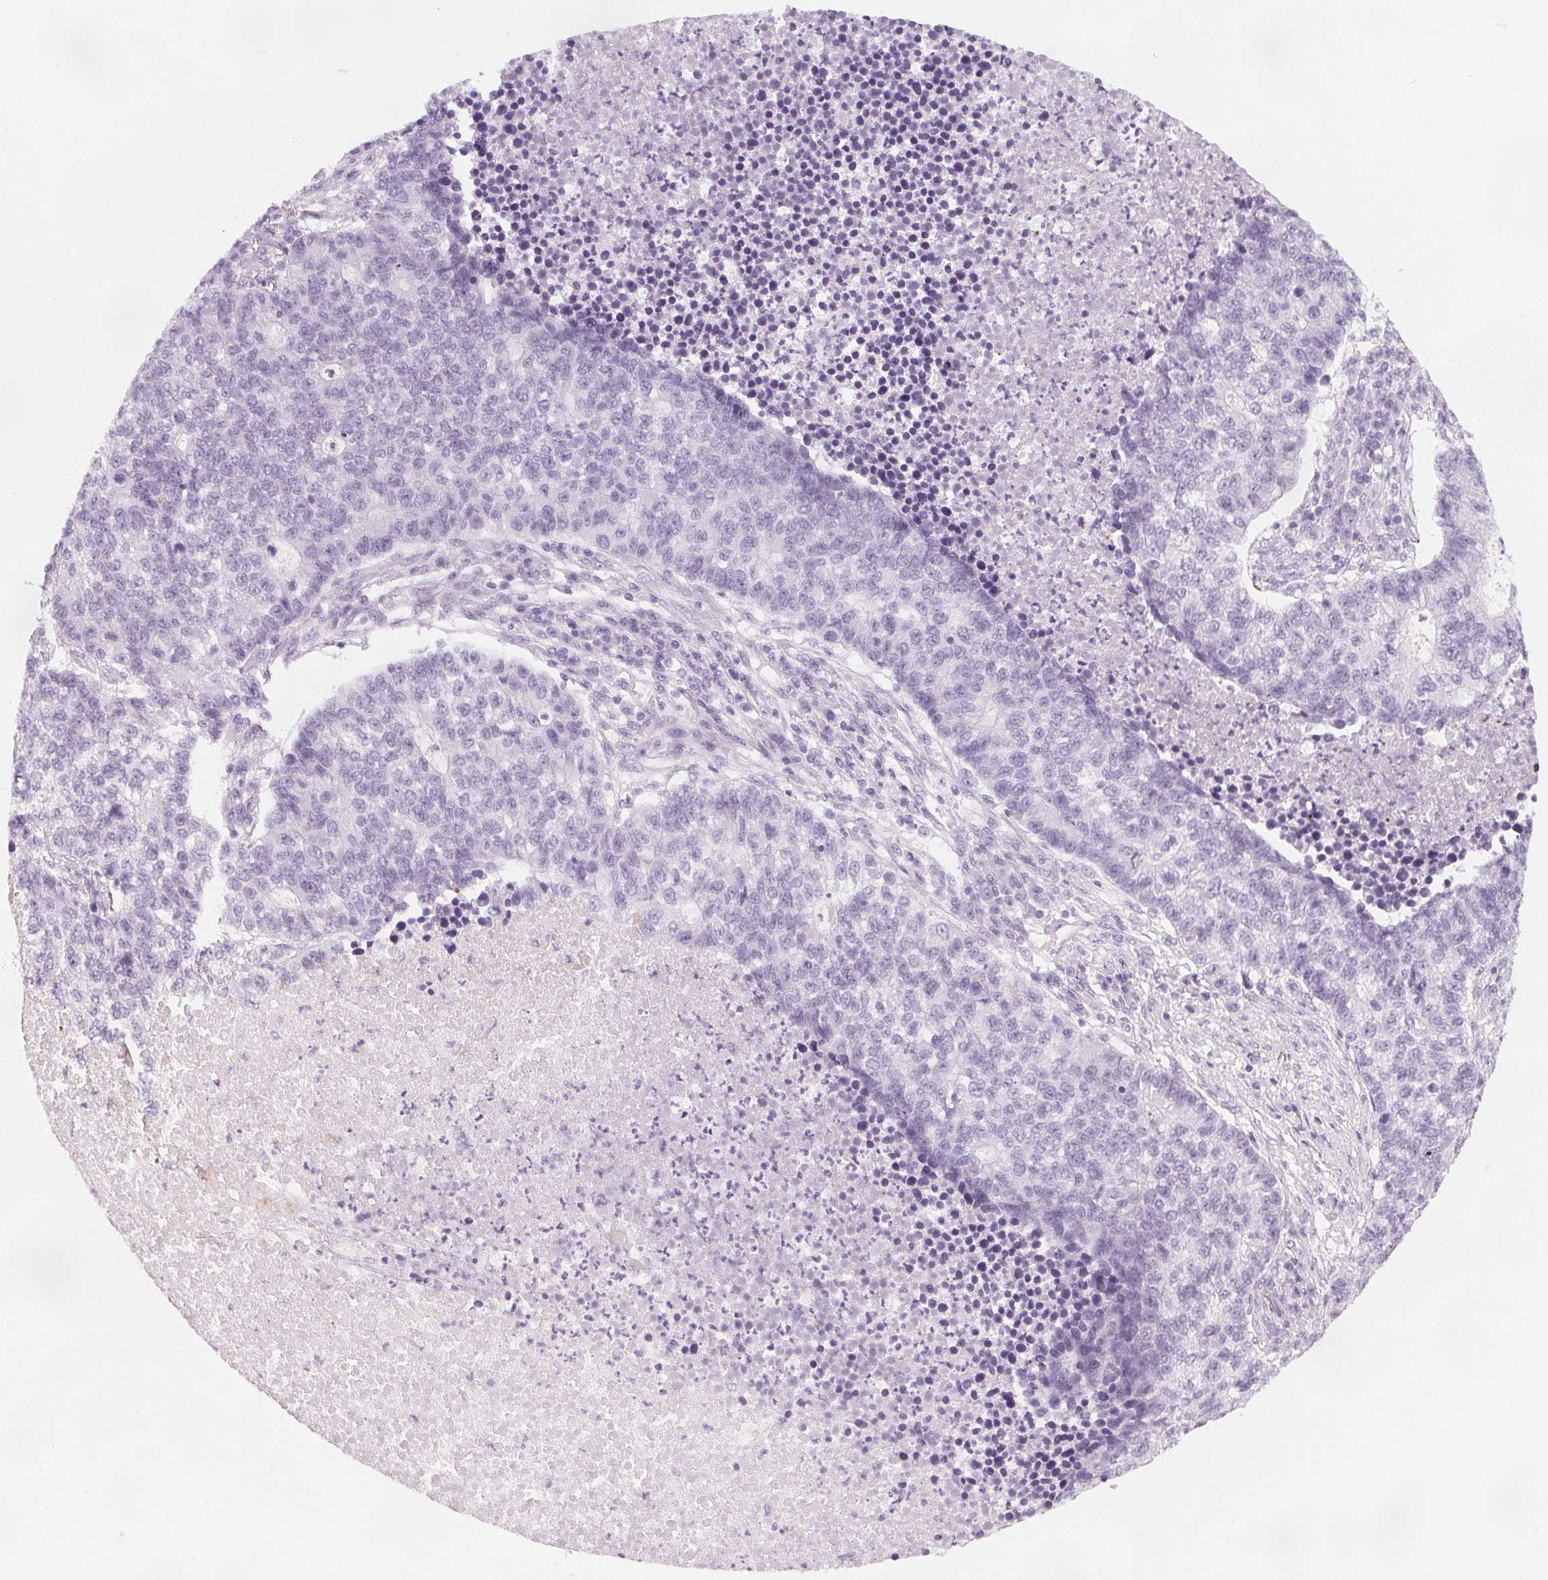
{"staining": {"intensity": "negative", "quantity": "none", "location": "none"}, "tissue": "lung cancer", "cell_type": "Tumor cells", "image_type": "cancer", "snomed": [{"axis": "morphology", "description": "Adenocarcinoma, NOS"}, {"axis": "topography", "description": "Lung"}], "caption": "This is an immunohistochemistry photomicrograph of human lung adenocarcinoma. There is no positivity in tumor cells.", "gene": "SLC5A12", "patient": {"sex": "male", "age": 57}}